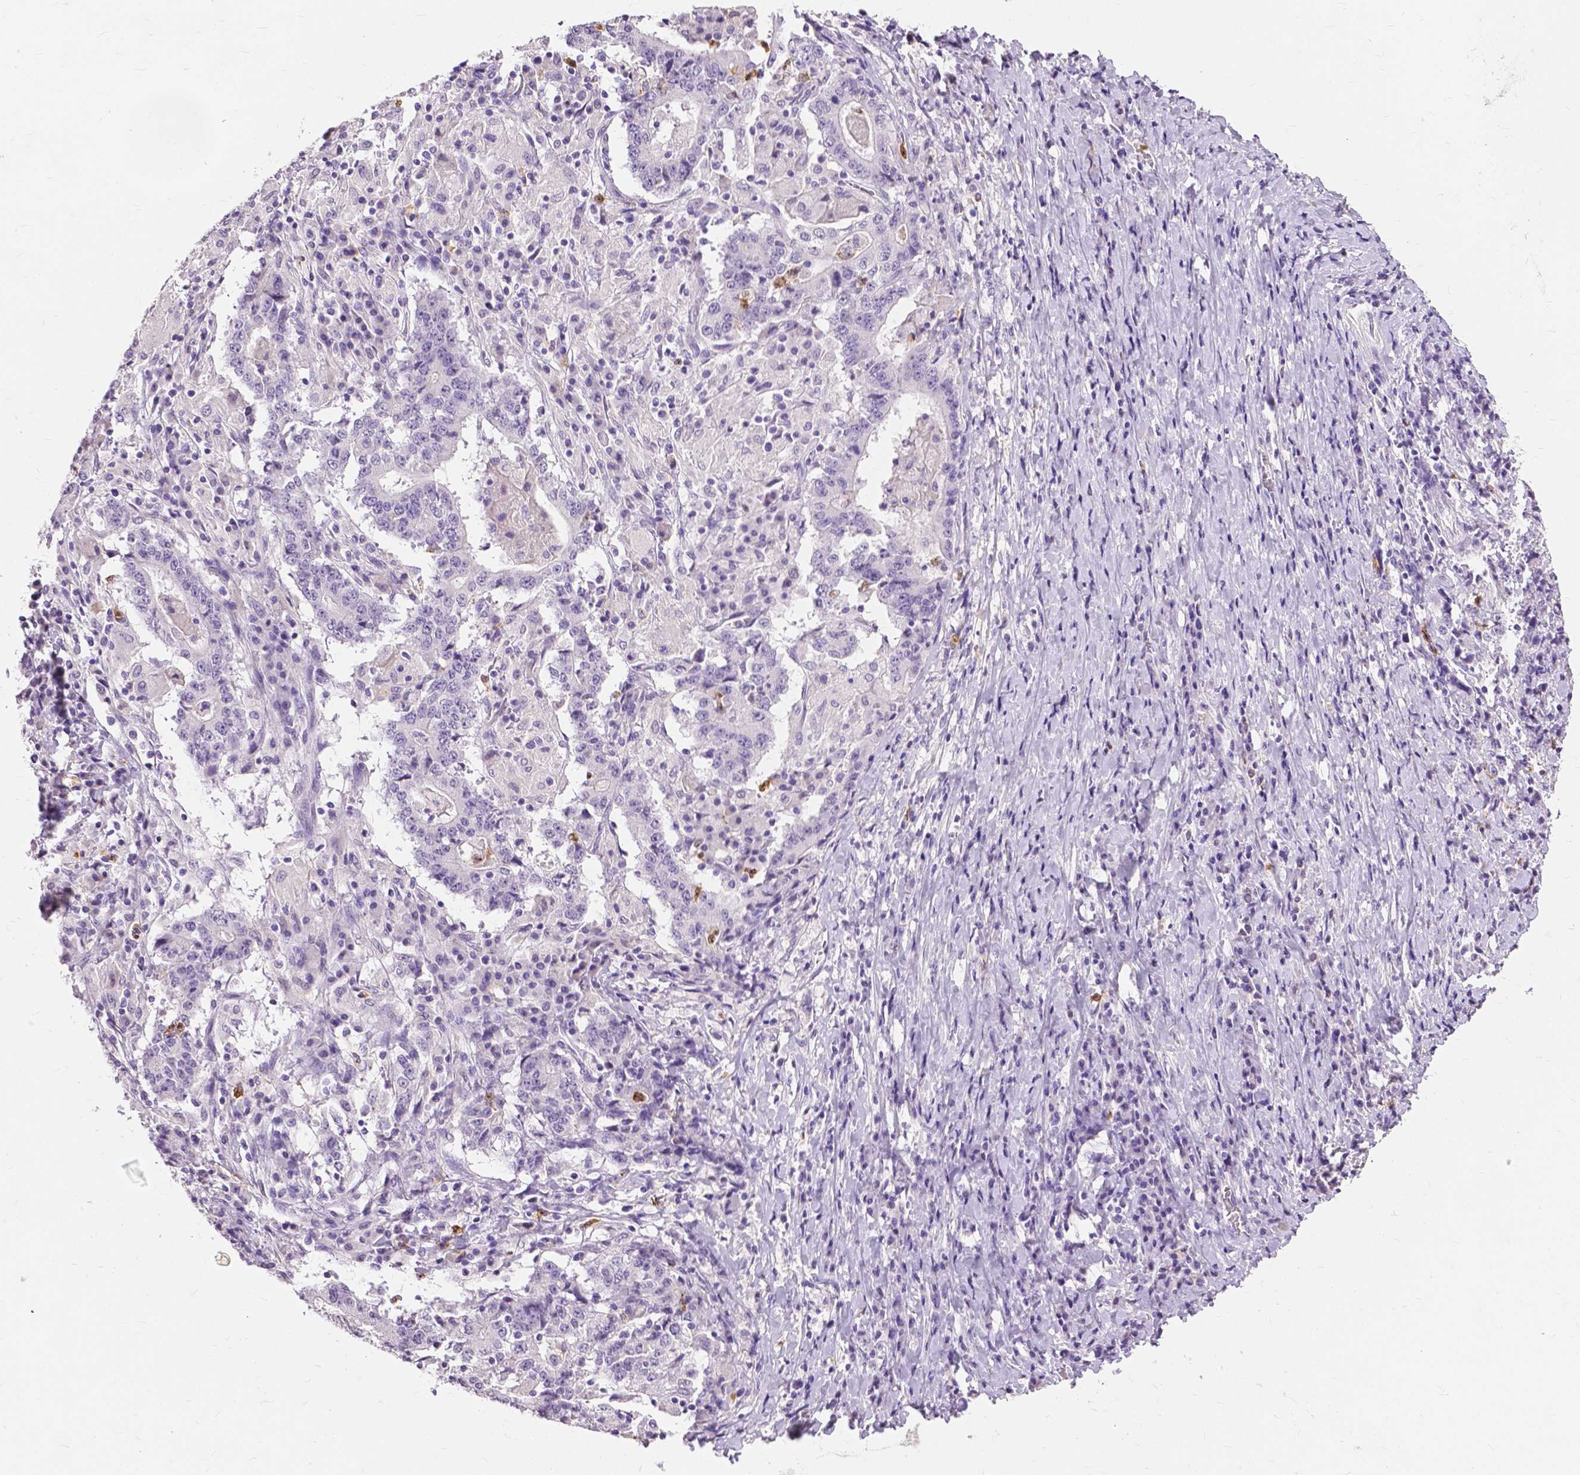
{"staining": {"intensity": "negative", "quantity": "none", "location": "none"}, "tissue": "stomach cancer", "cell_type": "Tumor cells", "image_type": "cancer", "snomed": [{"axis": "morphology", "description": "Normal tissue, NOS"}, {"axis": "morphology", "description": "Adenocarcinoma, NOS"}, {"axis": "topography", "description": "Stomach, upper"}, {"axis": "topography", "description": "Stomach"}], "caption": "Tumor cells are negative for protein expression in human stomach adenocarcinoma. Nuclei are stained in blue.", "gene": "CXCR2", "patient": {"sex": "male", "age": 59}}